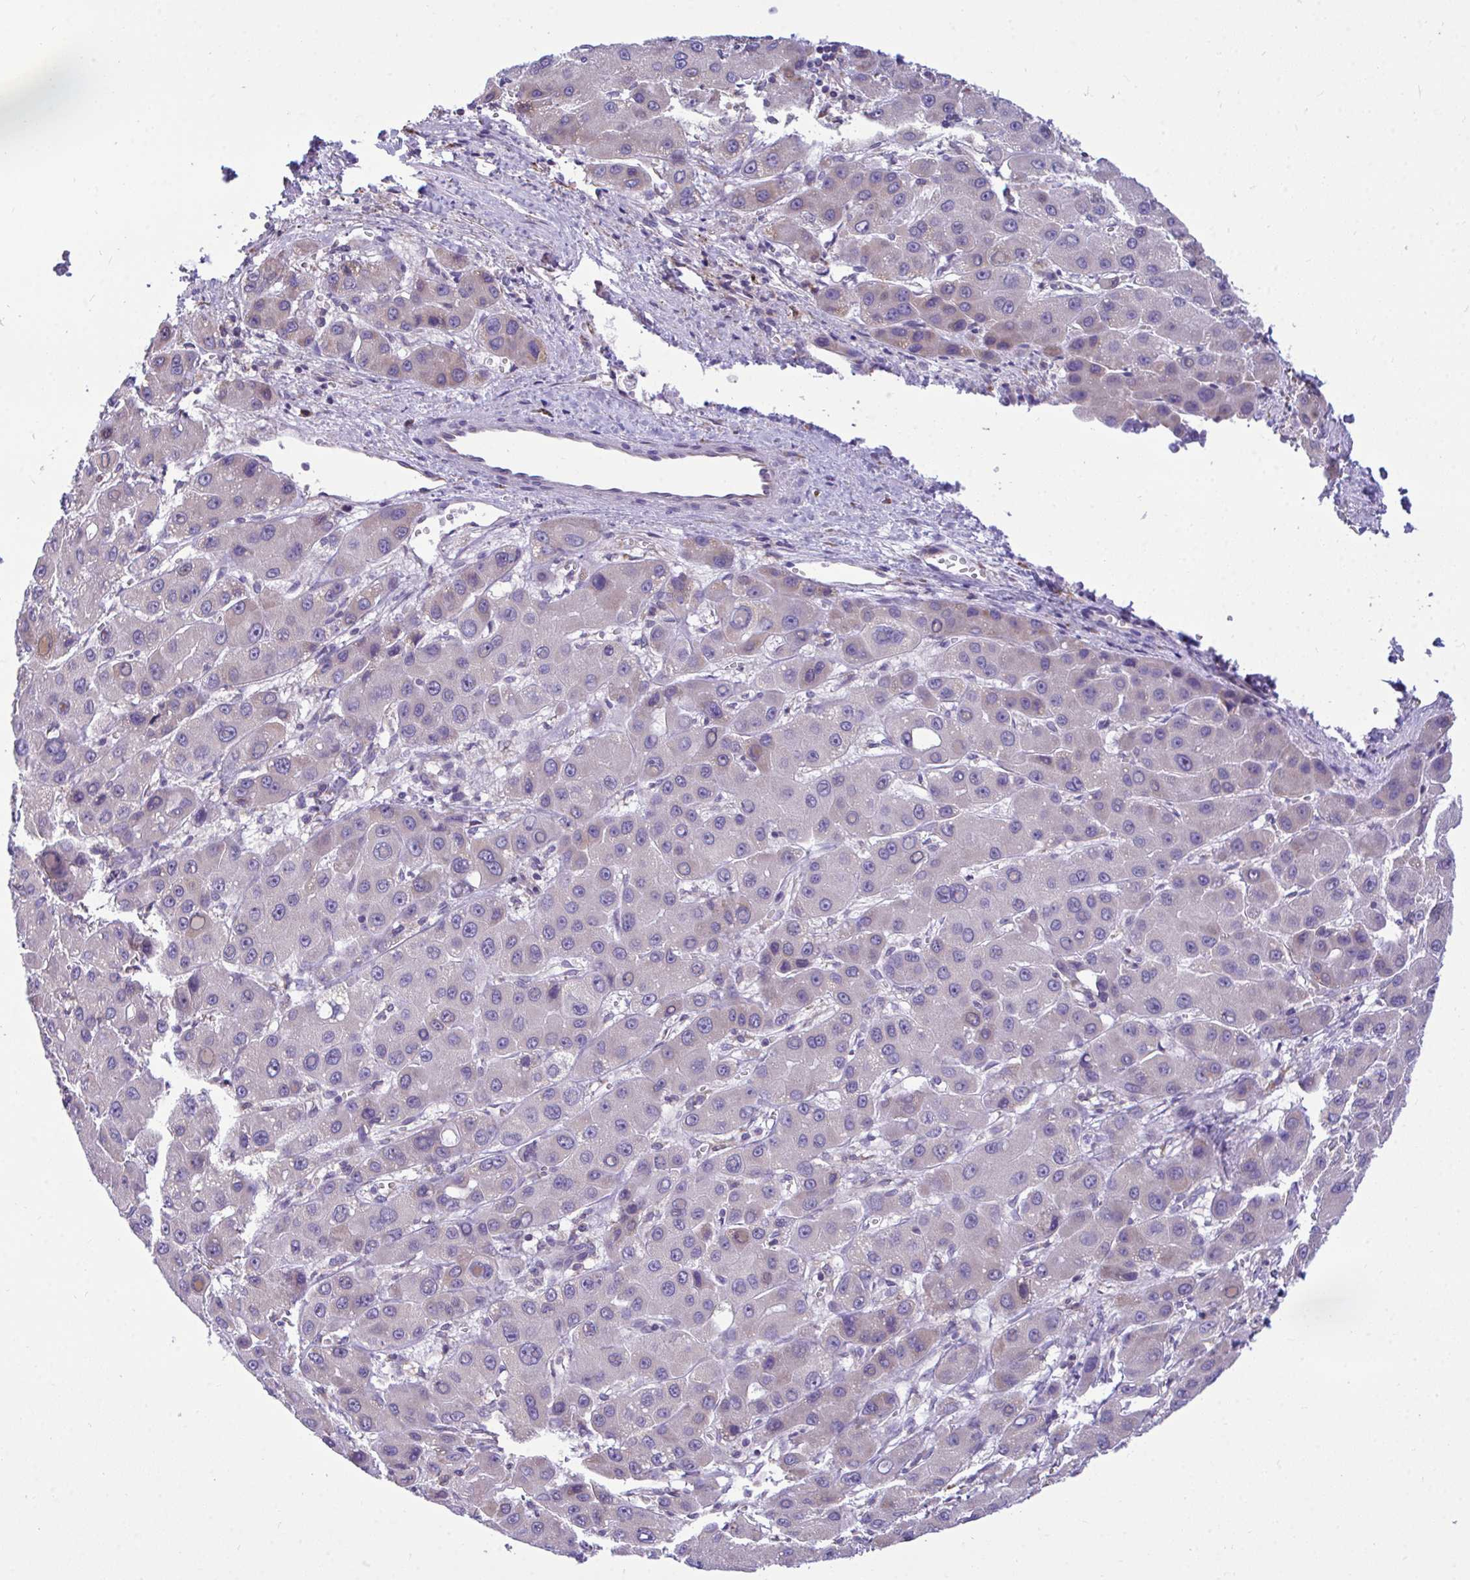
{"staining": {"intensity": "negative", "quantity": "none", "location": "none"}, "tissue": "liver cancer", "cell_type": "Tumor cells", "image_type": "cancer", "snomed": [{"axis": "morphology", "description": "Carcinoma, Hepatocellular, NOS"}, {"axis": "topography", "description": "Liver"}], "caption": "An image of hepatocellular carcinoma (liver) stained for a protein shows no brown staining in tumor cells.", "gene": "PIGK", "patient": {"sex": "male", "age": 55}}